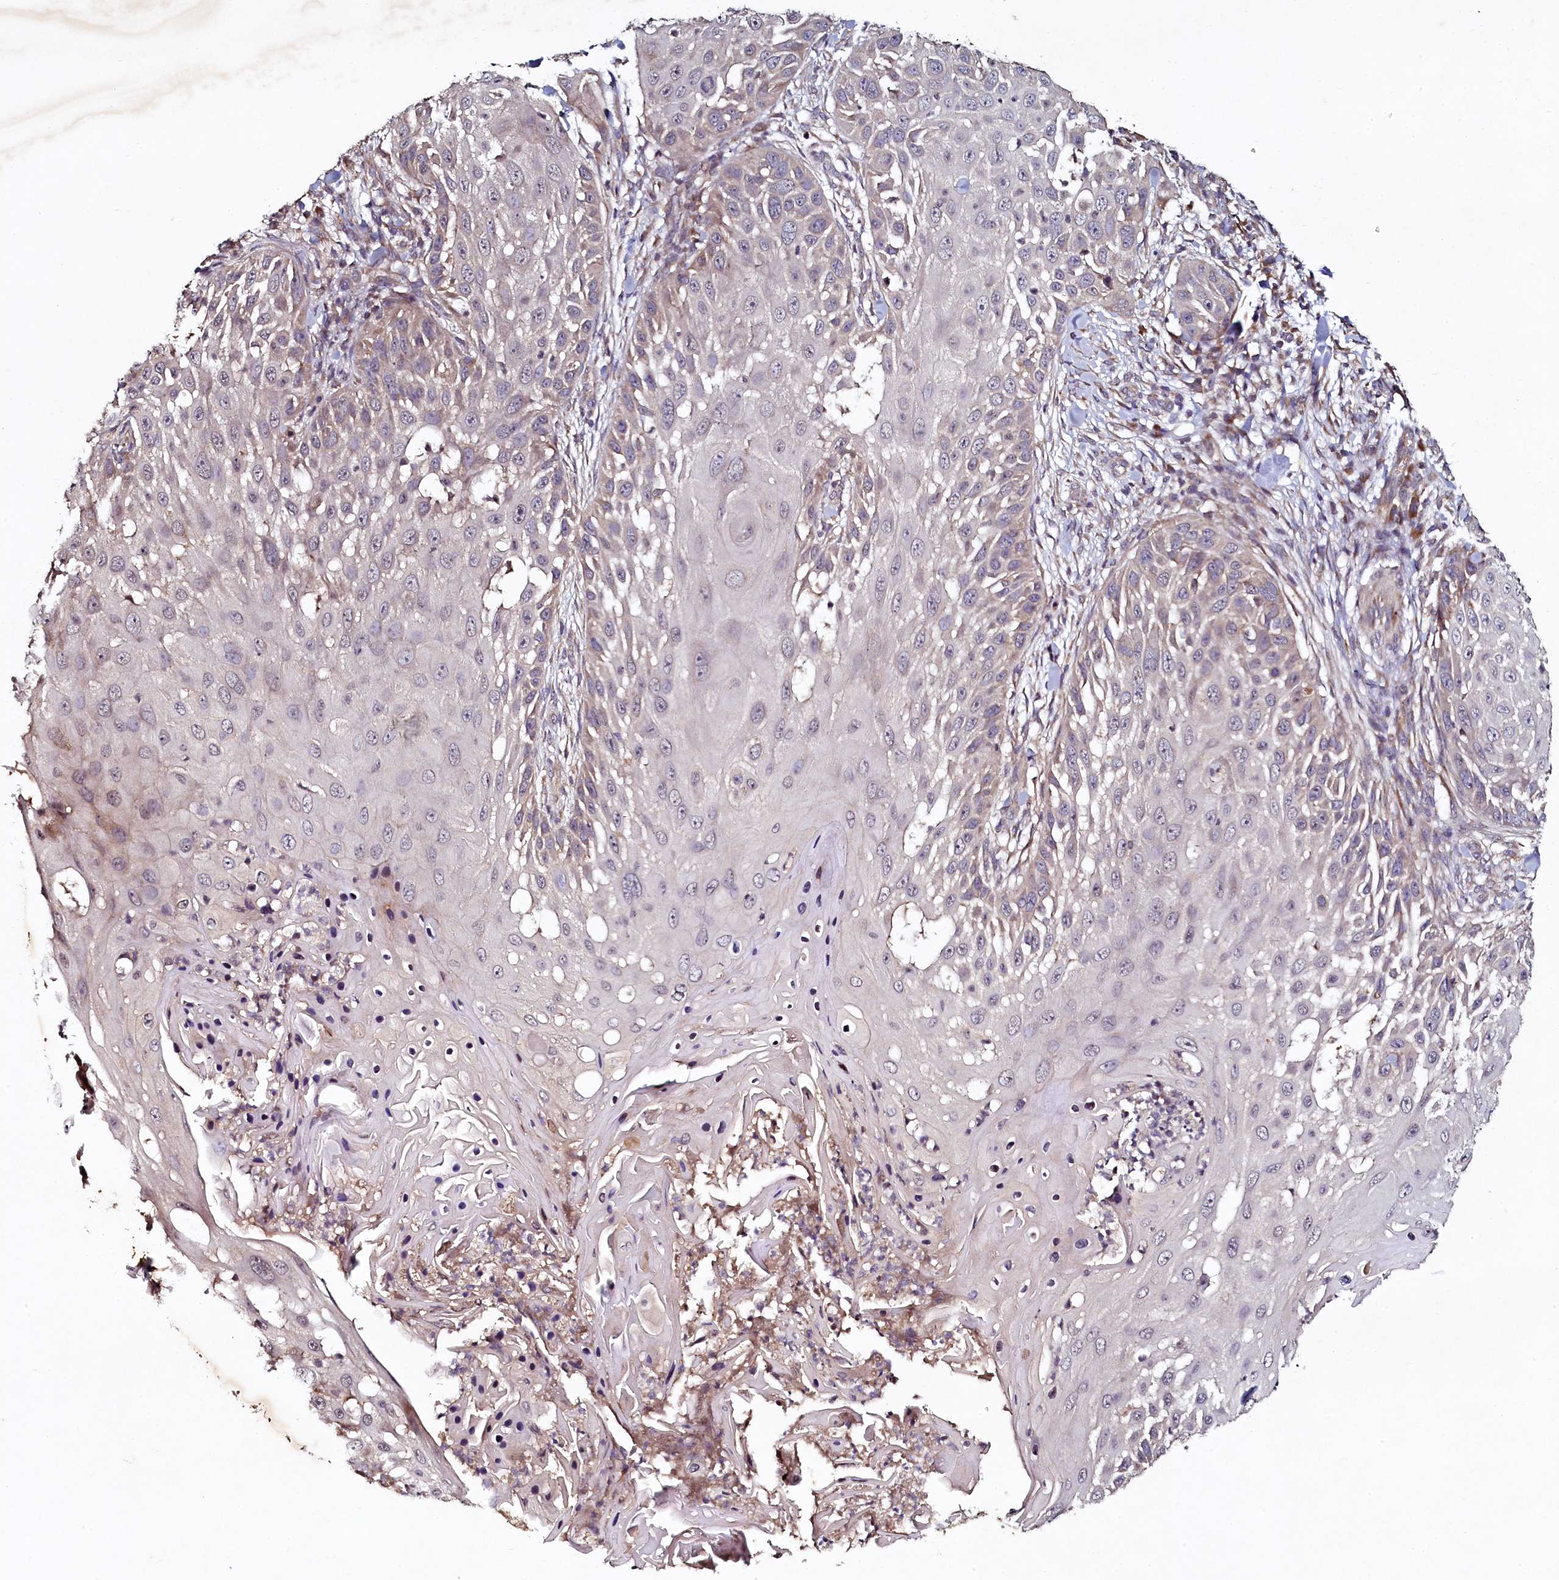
{"staining": {"intensity": "weak", "quantity": "<25%", "location": "cytoplasmic/membranous"}, "tissue": "skin cancer", "cell_type": "Tumor cells", "image_type": "cancer", "snomed": [{"axis": "morphology", "description": "Squamous cell carcinoma, NOS"}, {"axis": "topography", "description": "Skin"}], "caption": "An immunohistochemistry (IHC) histopathology image of skin squamous cell carcinoma is shown. There is no staining in tumor cells of skin squamous cell carcinoma. (DAB IHC, high magnification).", "gene": "SEC24C", "patient": {"sex": "female", "age": 44}}